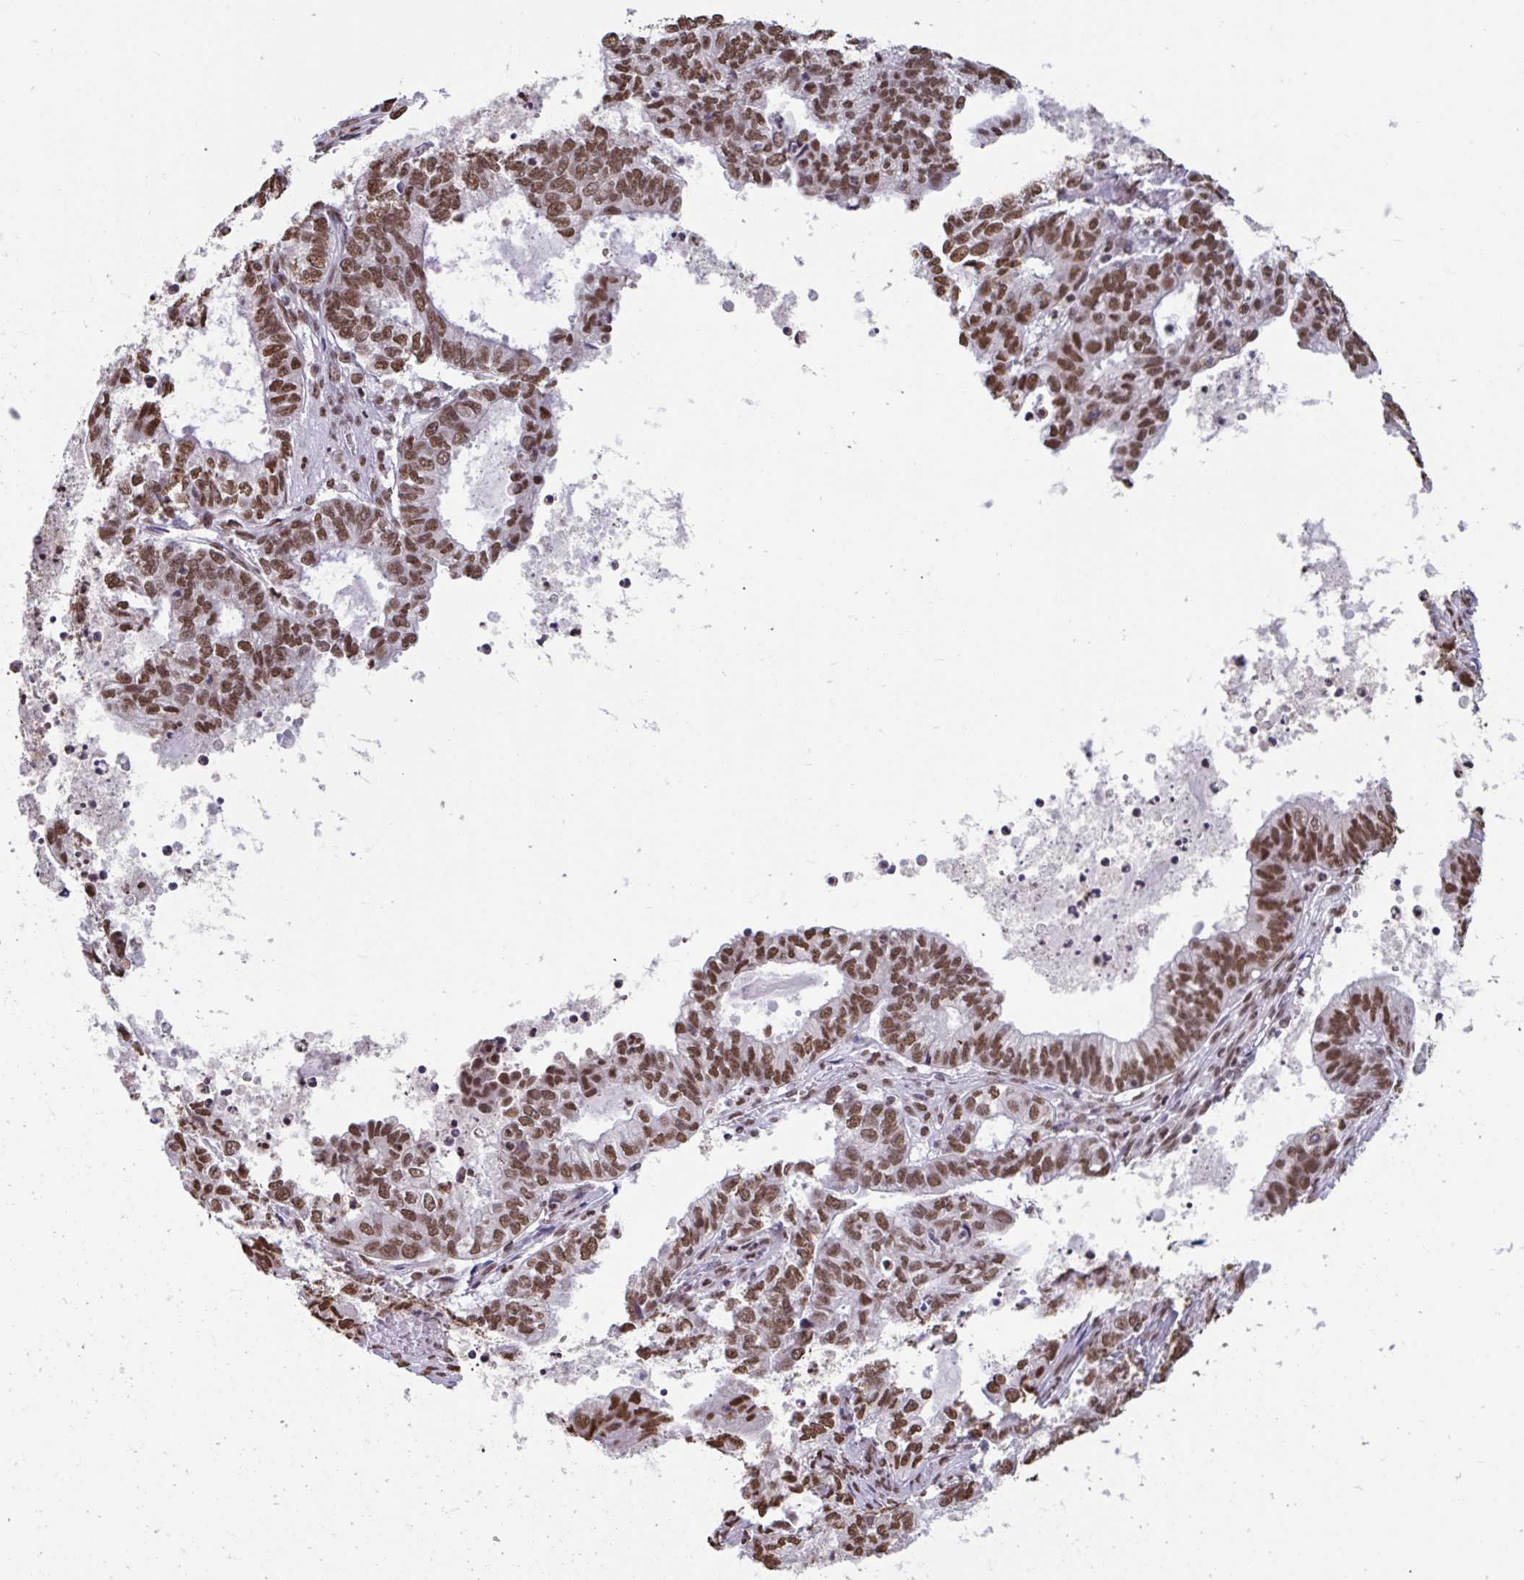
{"staining": {"intensity": "moderate", "quantity": ">75%", "location": "nuclear"}, "tissue": "ovarian cancer", "cell_type": "Tumor cells", "image_type": "cancer", "snomed": [{"axis": "morphology", "description": "Carcinoma, endometroid"}, {"axis": "topography", "description": "Ovary"}], "caption": "Ovarian cancer (endometroid carcinoma) was stained to show a protein in brown. There is medium levels of moderate nuclear expression in about >75% of tumor cells. Ihc stains the protein in brown and the nuclei are stained blue.", "gene": "HNRNPDL", "patient": {"sex": "female", "age": 64}}